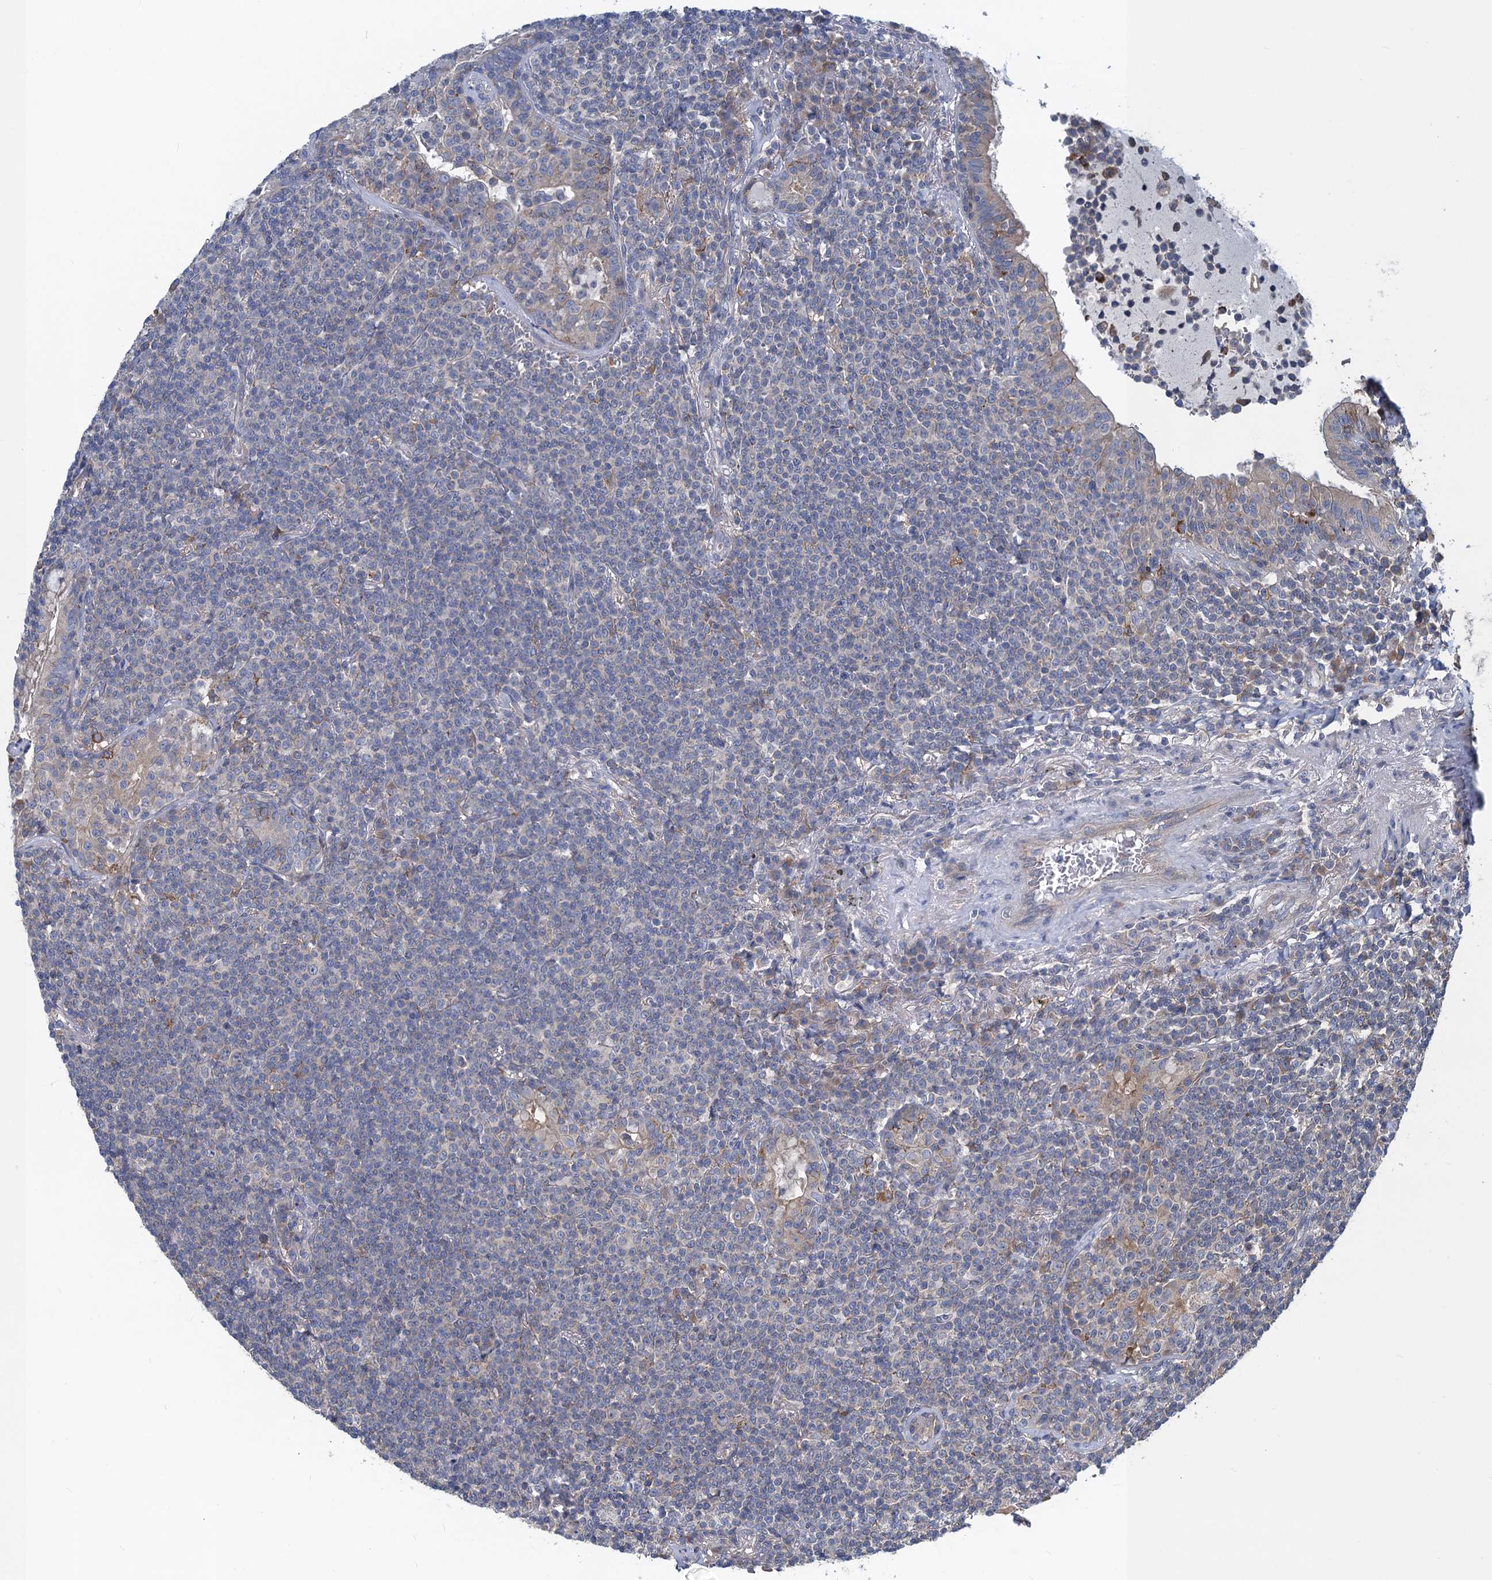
{"staining": {"intensity": "negative", "quantity": "none", "location": "none"}, "tissue": "lymphoma", "cell_type": "Tumor cells", "image_type": "cancer", "snomed": [{"axis": "morphology", "description": "Malignant lymphoma, non-Hodgkin's type, Low grade"}, {"axis": "topography", "description": "Lung"}], "caption": "High magnification brightfield microscopy of low-grade malignant lymphoma, non-Hodgkin's type stained with DAB (brown) and counterstained with hematoxylin (blue): tumor cells show no significant expression. (Immunohistochemistry, brightfield microscopy, high magnification).", "gene": "SNAP29", "patient": {"sex": "female", "age": 71}}